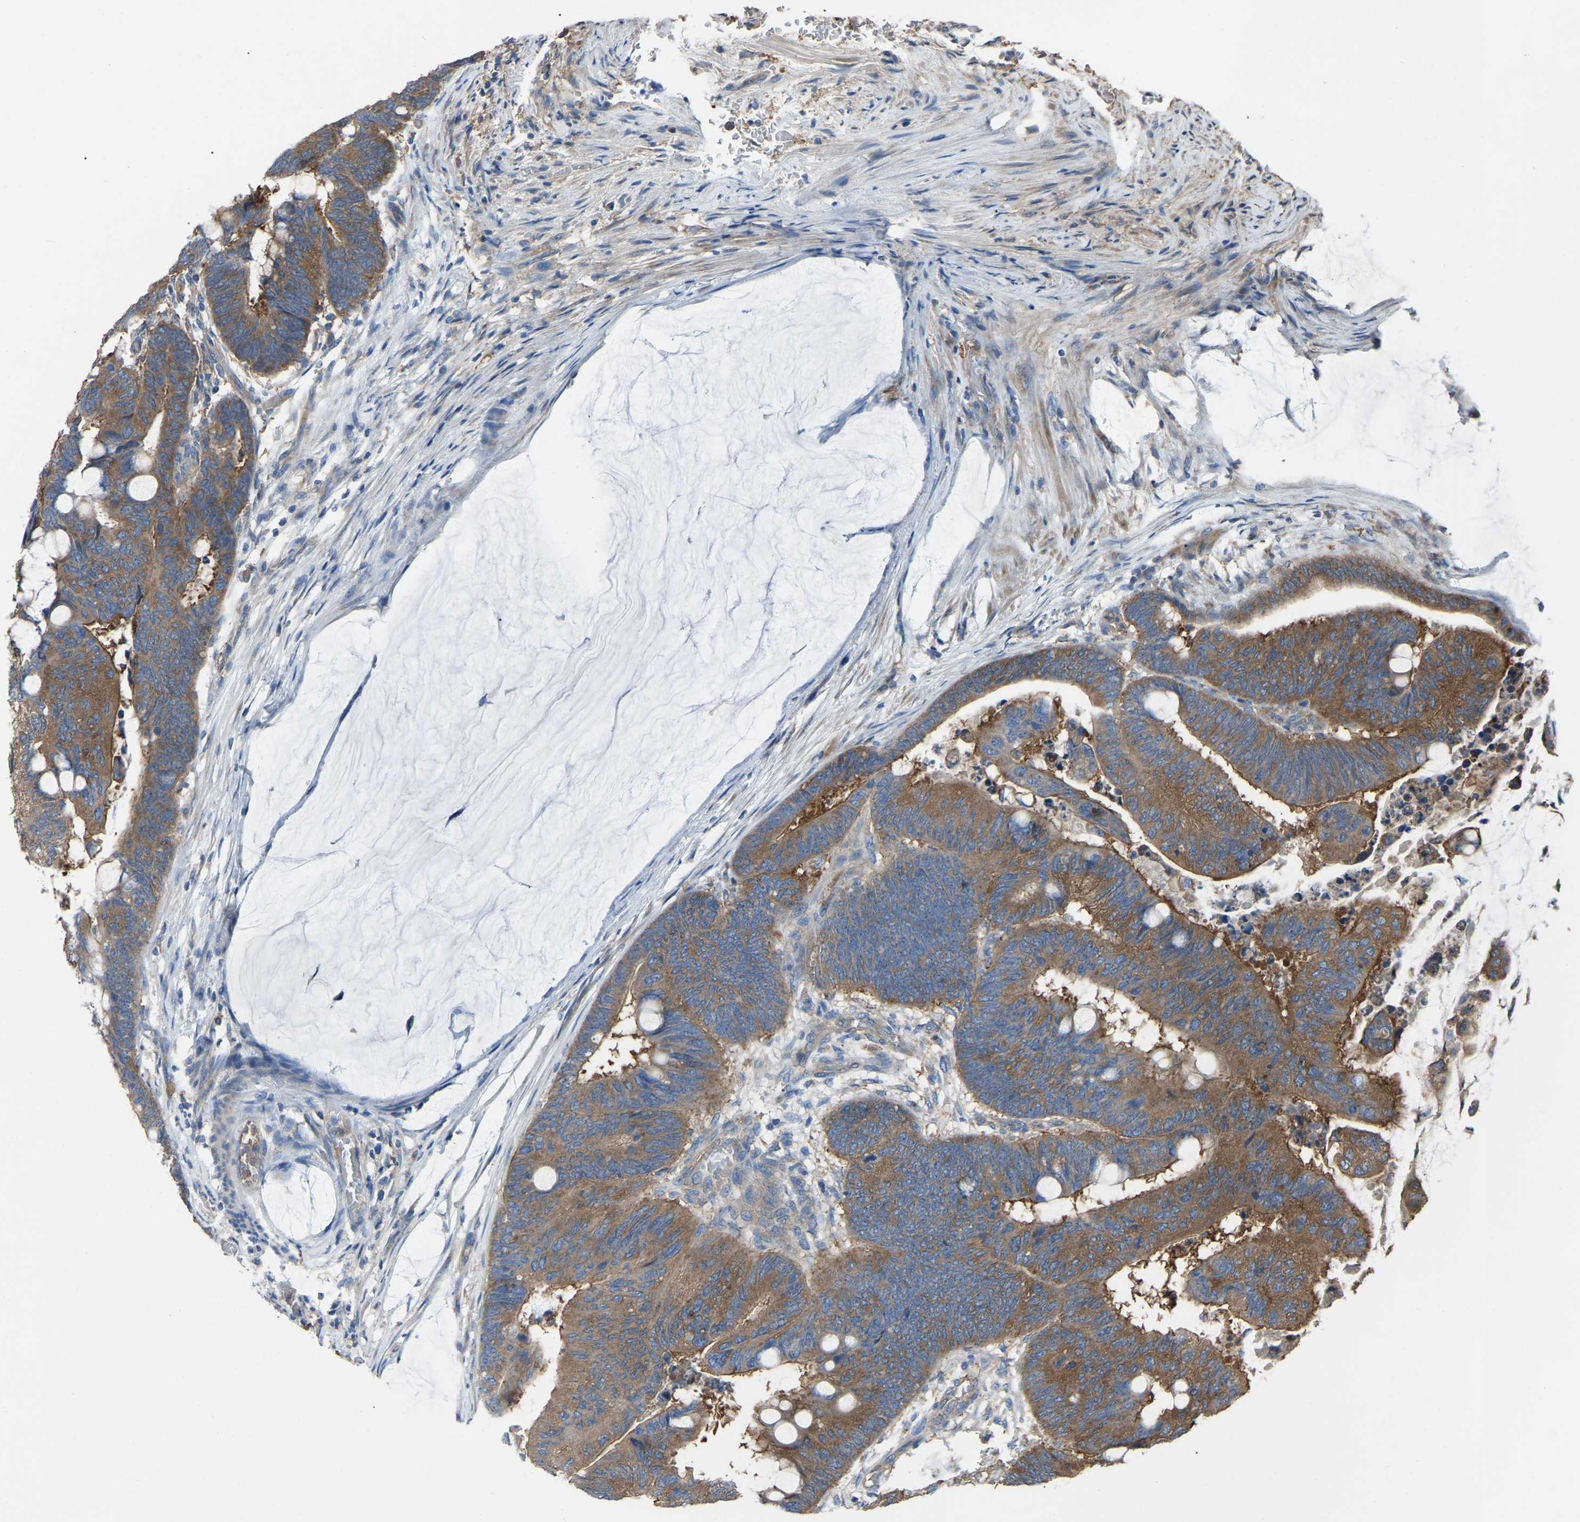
{"staining": {"intensity": "moderate", "quantity": ">75%", "location": "cytoplasmic/membranous"}, "tissue": "colorectal cancer", "cell_type": "Tumor cells", "image_type": "cancer", "snomed": [{"axis": "morphology", "description": "Normal tissue, NOS"}, {"axis": "morphology", "description": "Adenocarcinoma, NOS"}, {"axis": "topography", "description": "Rectum"}], "caption": "Adenocarcinoma (colorectal) stained for a protein shows moderate cytoplasmic/membranous positivity in tumor cells.", "gene": "AIMP1", "patient": {"sex": "male", "age": 92}}